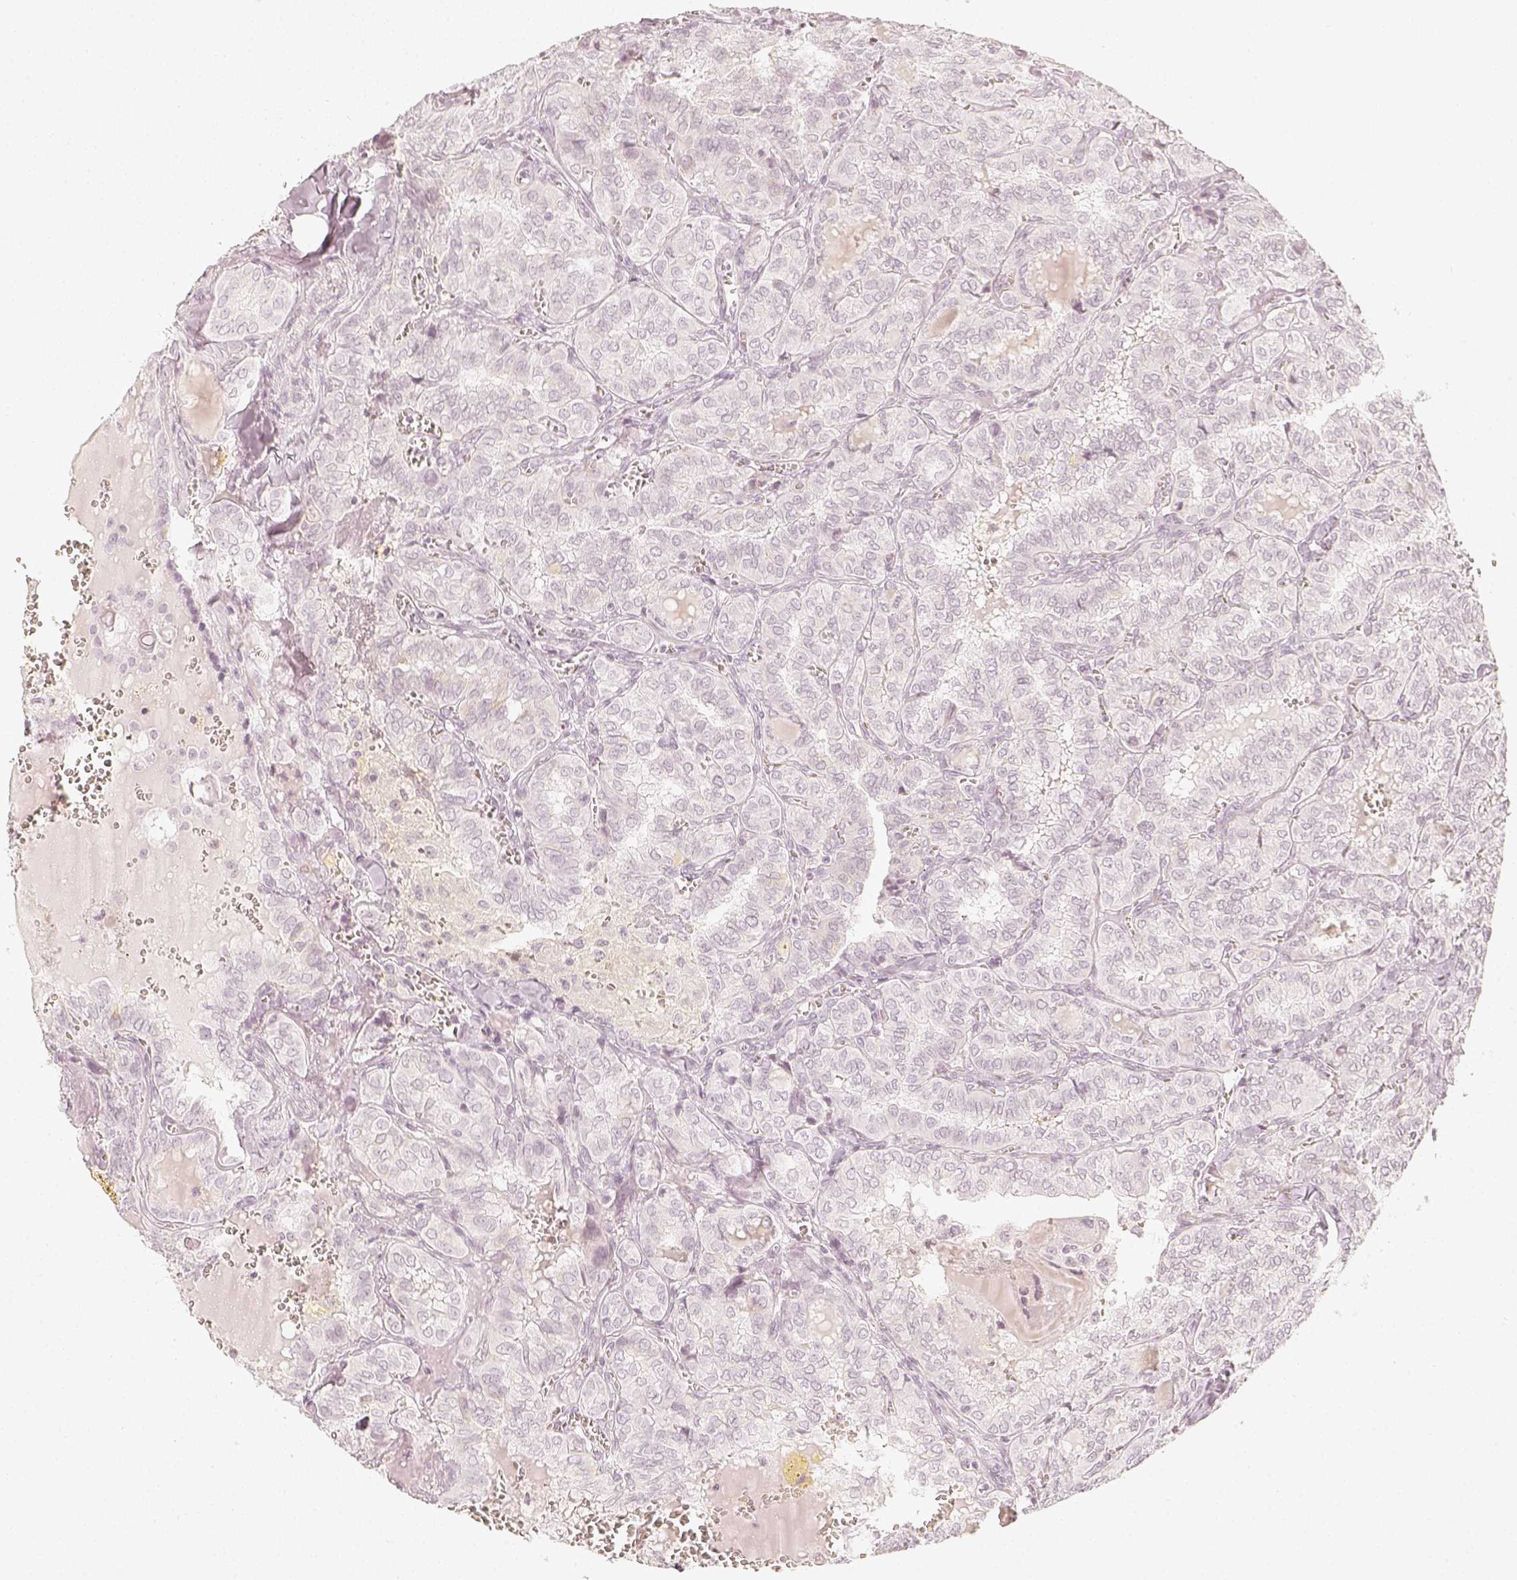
{"staining": {"intensity": "negative", "quantity": "none", "location": "none"}, "tissue": "thyroid cancer", "cell_type": "Tumor cells", "image_type": "cancer", "snomed": [{"axis": "morphology", "description": "Papillary adenocarcinoma, NOS"}, {"axis": "topography", "description": "Thyroid gland"}], "caption": "Immunohistochemical staining of thyroid cancer (papillary adenocarcinoma) shows no significant positivity in tumor cells.", "gene": "KRT25", "patient": {"sex": "female", "age": 41}}